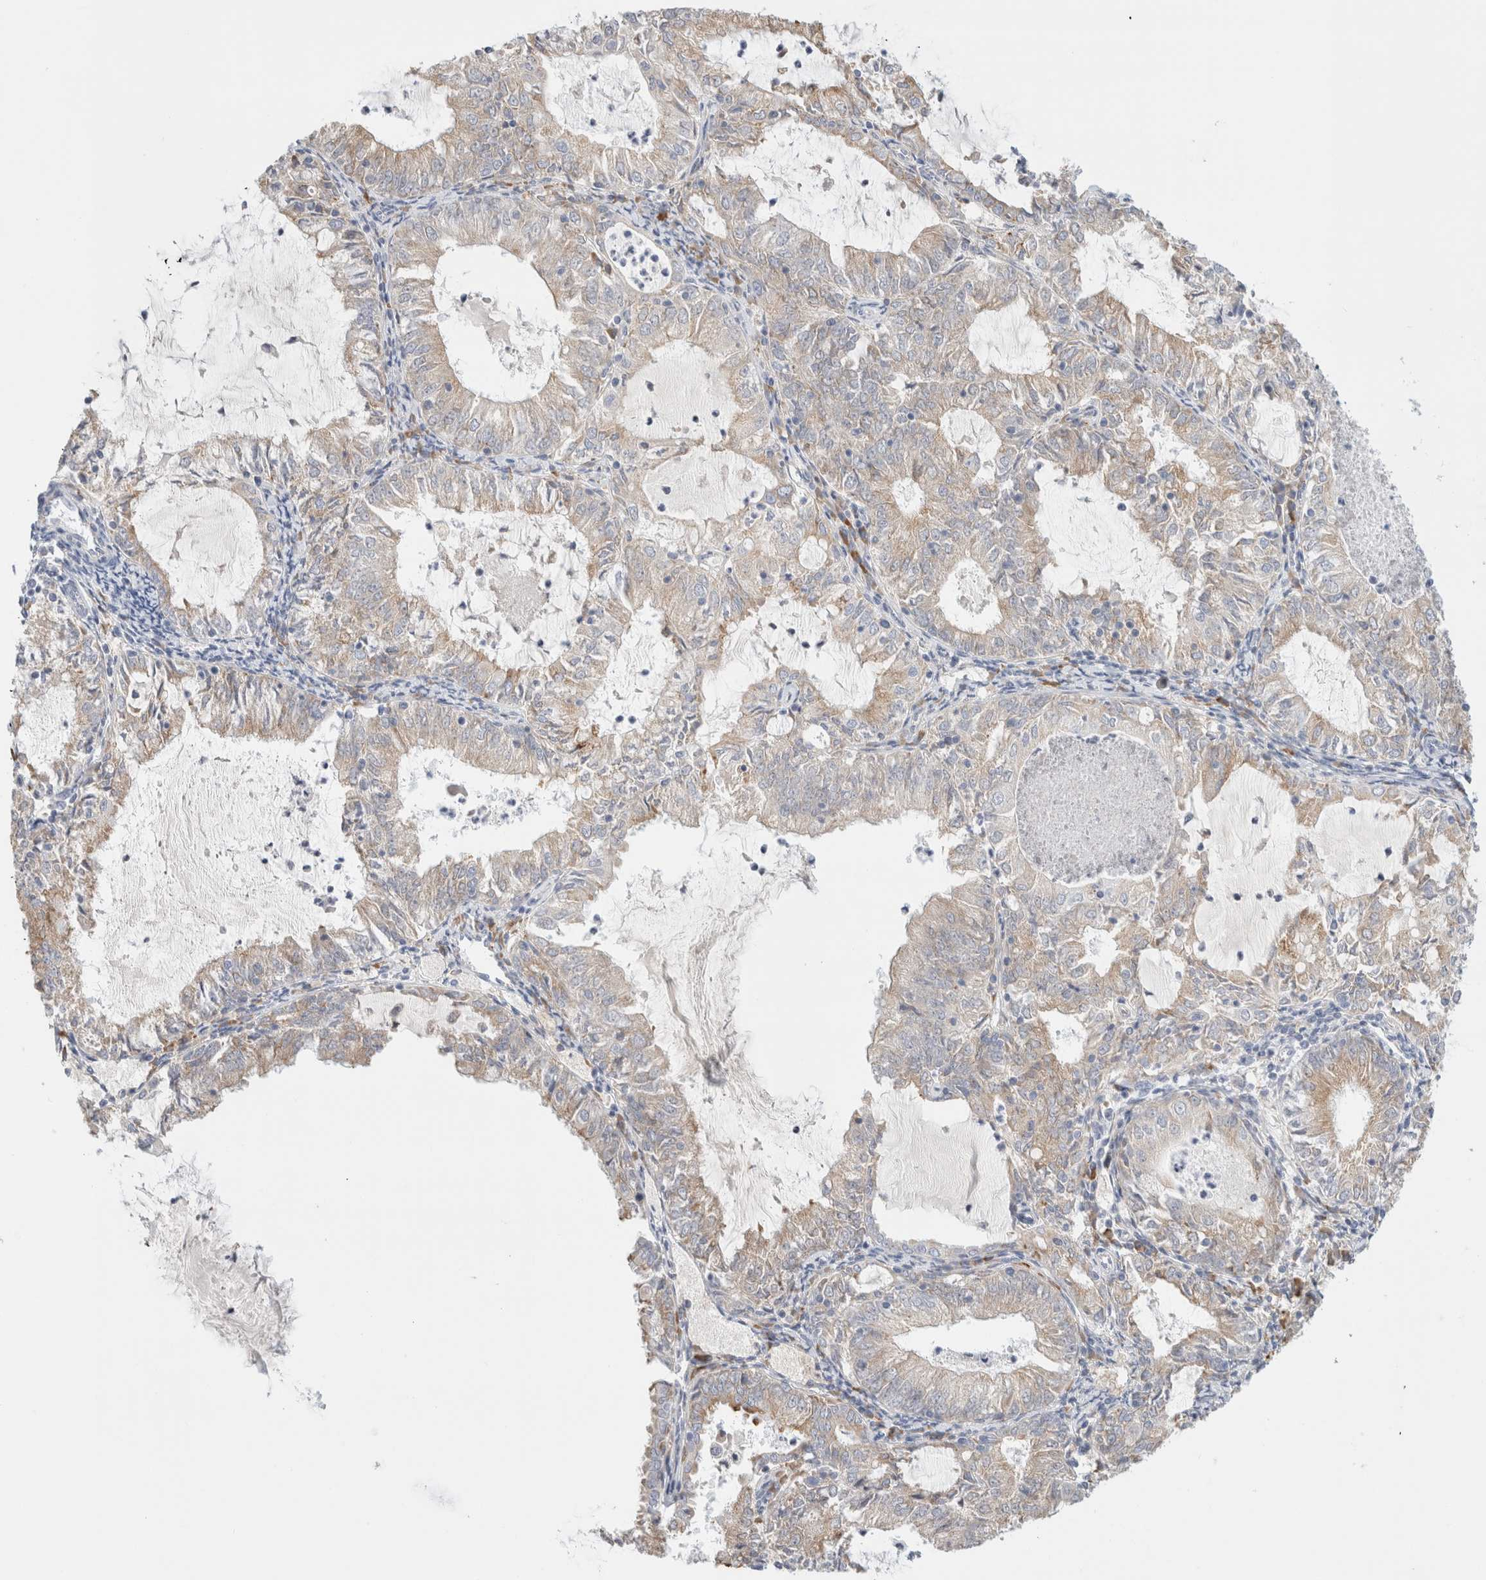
{"staining": {"intensity": "weak", "quantity": "25%-75%", "location": "cytoplasmic/membranous"}, "tissue": "endometrial cancer", "cell_type": "Tumor cells", "image_type": "cancer", "snomed": [{"axis": "morphology", "description": "Adenocarcinoma, NOS"}, {"axis": "topography", "description": "Endometrium"}], "caption": "Protein expression analysis of endometrial cancer demonstrates weak cytoplasmic/membranous positivity in about 25%-75% of tumor cells.", "gene": "CSK", "patient": {"sex": "female", "age": 57}}